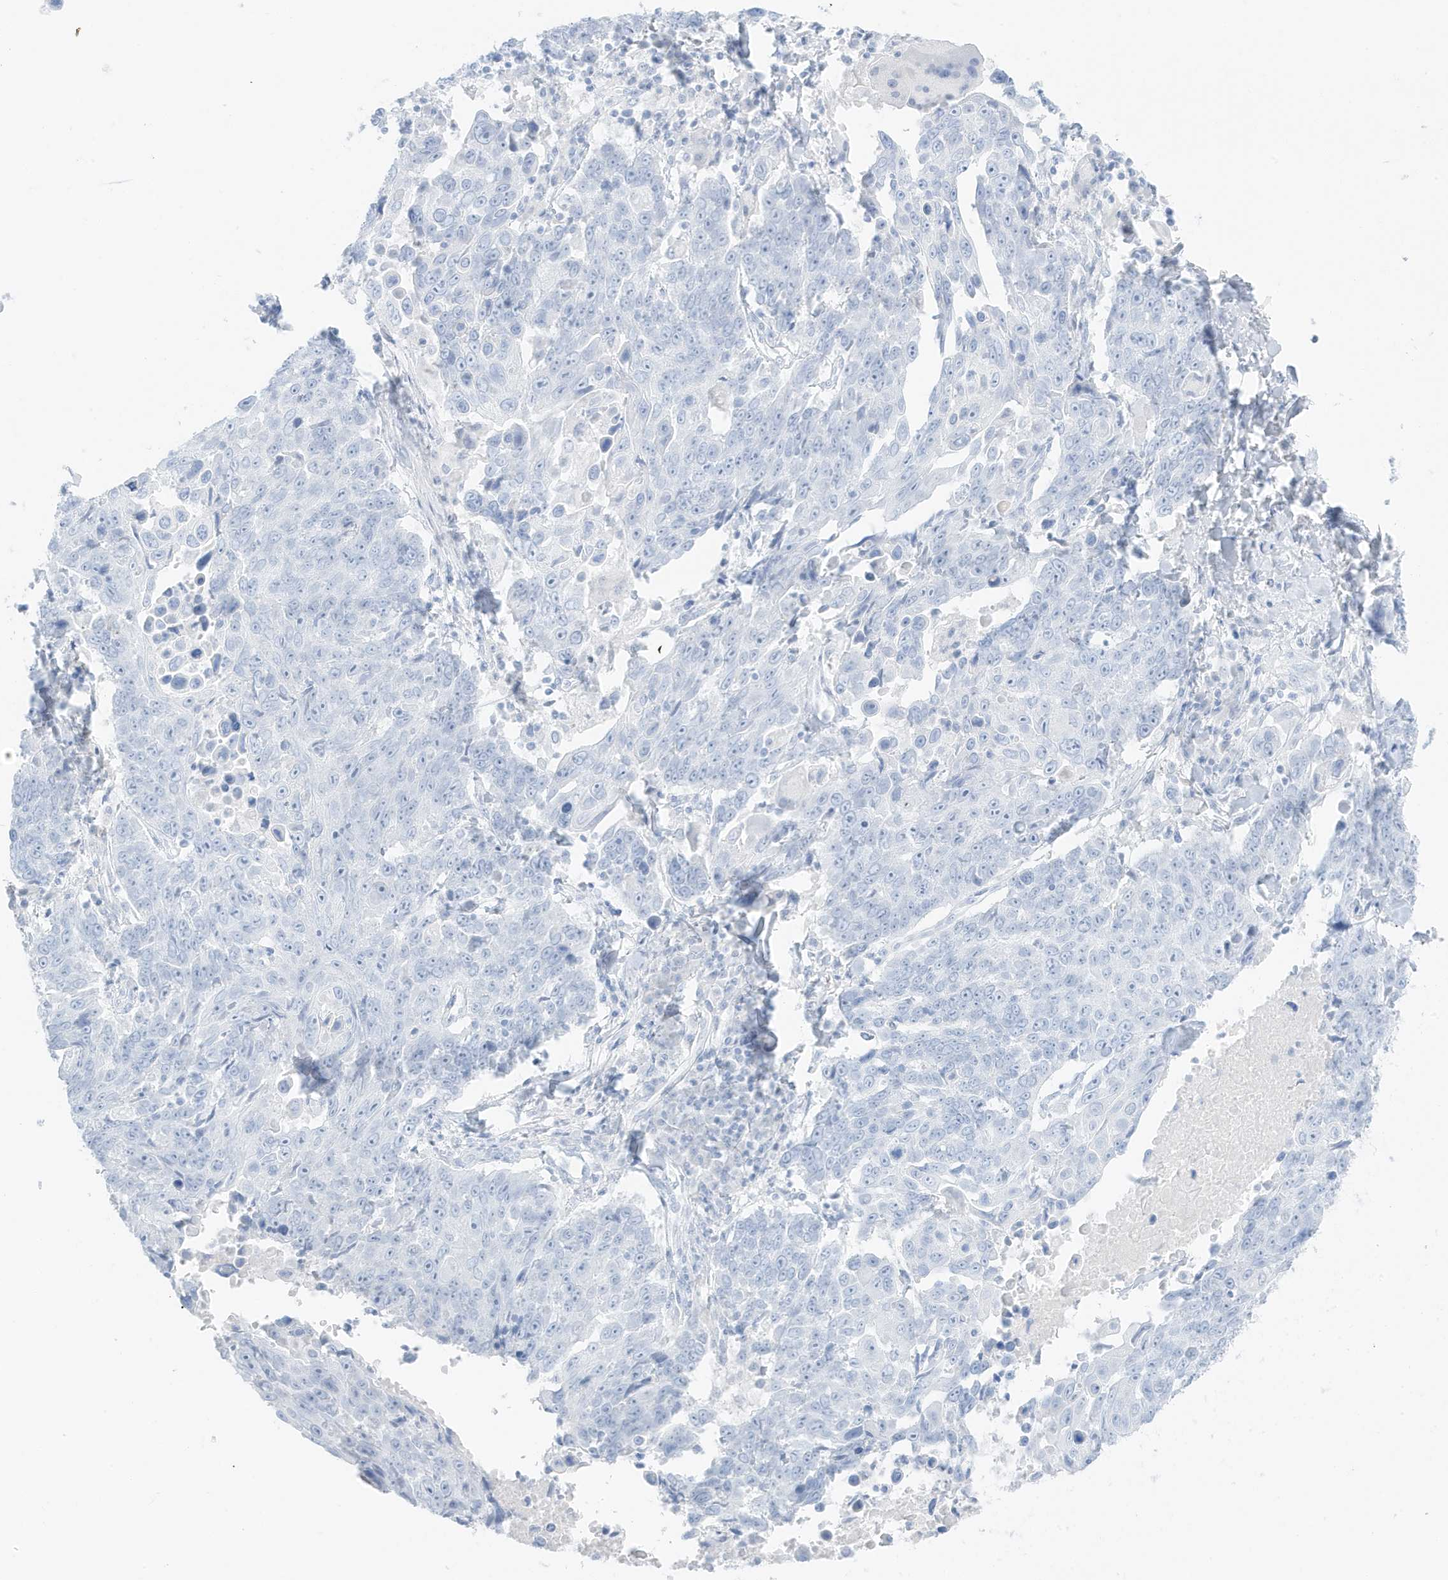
{"staining": {"intensity": "negative", "quantity": "none", "location": "none"}, "tissue": "lung cancer", "cell_type": "Tumor cells", "image_type": "cancer", "snomed": [{"axis": "morphology", "description": "Squamous cell carcinoma, NOS"}, {"axis": "topography", "description": "Lung"}], "caption": "Tumor cells show no significant expression in squamous cell carcinoma (lung).", "gene": "SLC22A13", "patient": {"sex": "male", "age": 66}}